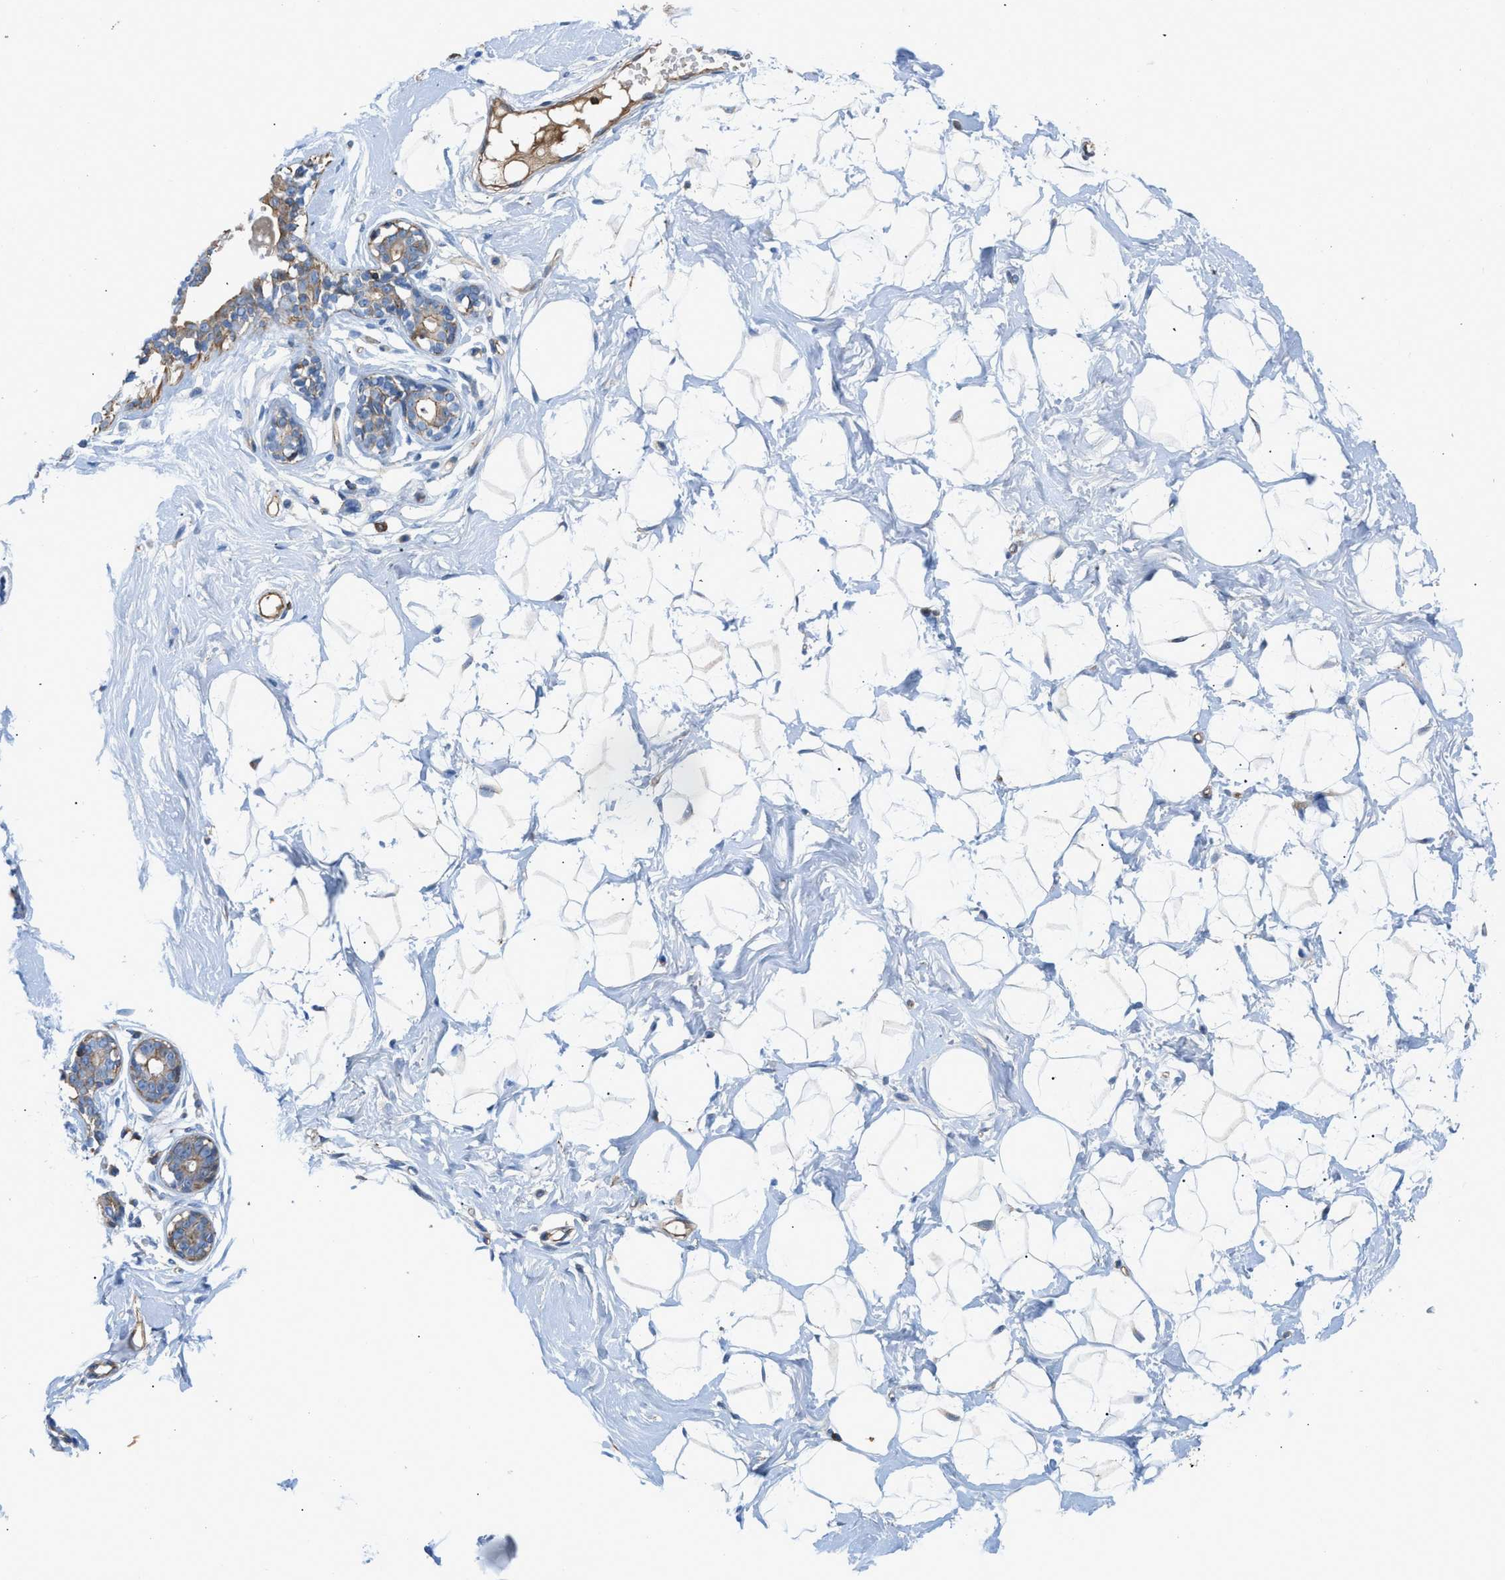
{"staining": {"intensity": "negative", "quantity": "none", "location": "none"}, "tissue": "breast", "cell_type": "Adipocytes", "image_type": "normal", "snomed": [{"axis": "morphology", "description": "Normal tissue, NOS"}, {"axis": "topography", "description": "Breast"}], "caption": "Protein analysis of normal breast reveals no significant staining in adipocytes. The staining is performed using DAB (3,3'-diaminobenzidine) brown chromogen with nuclei counter-stained in using hematoxylin.", "gene": "ATP6V0D1", "patient": {"sex": "female", "age": 23}}